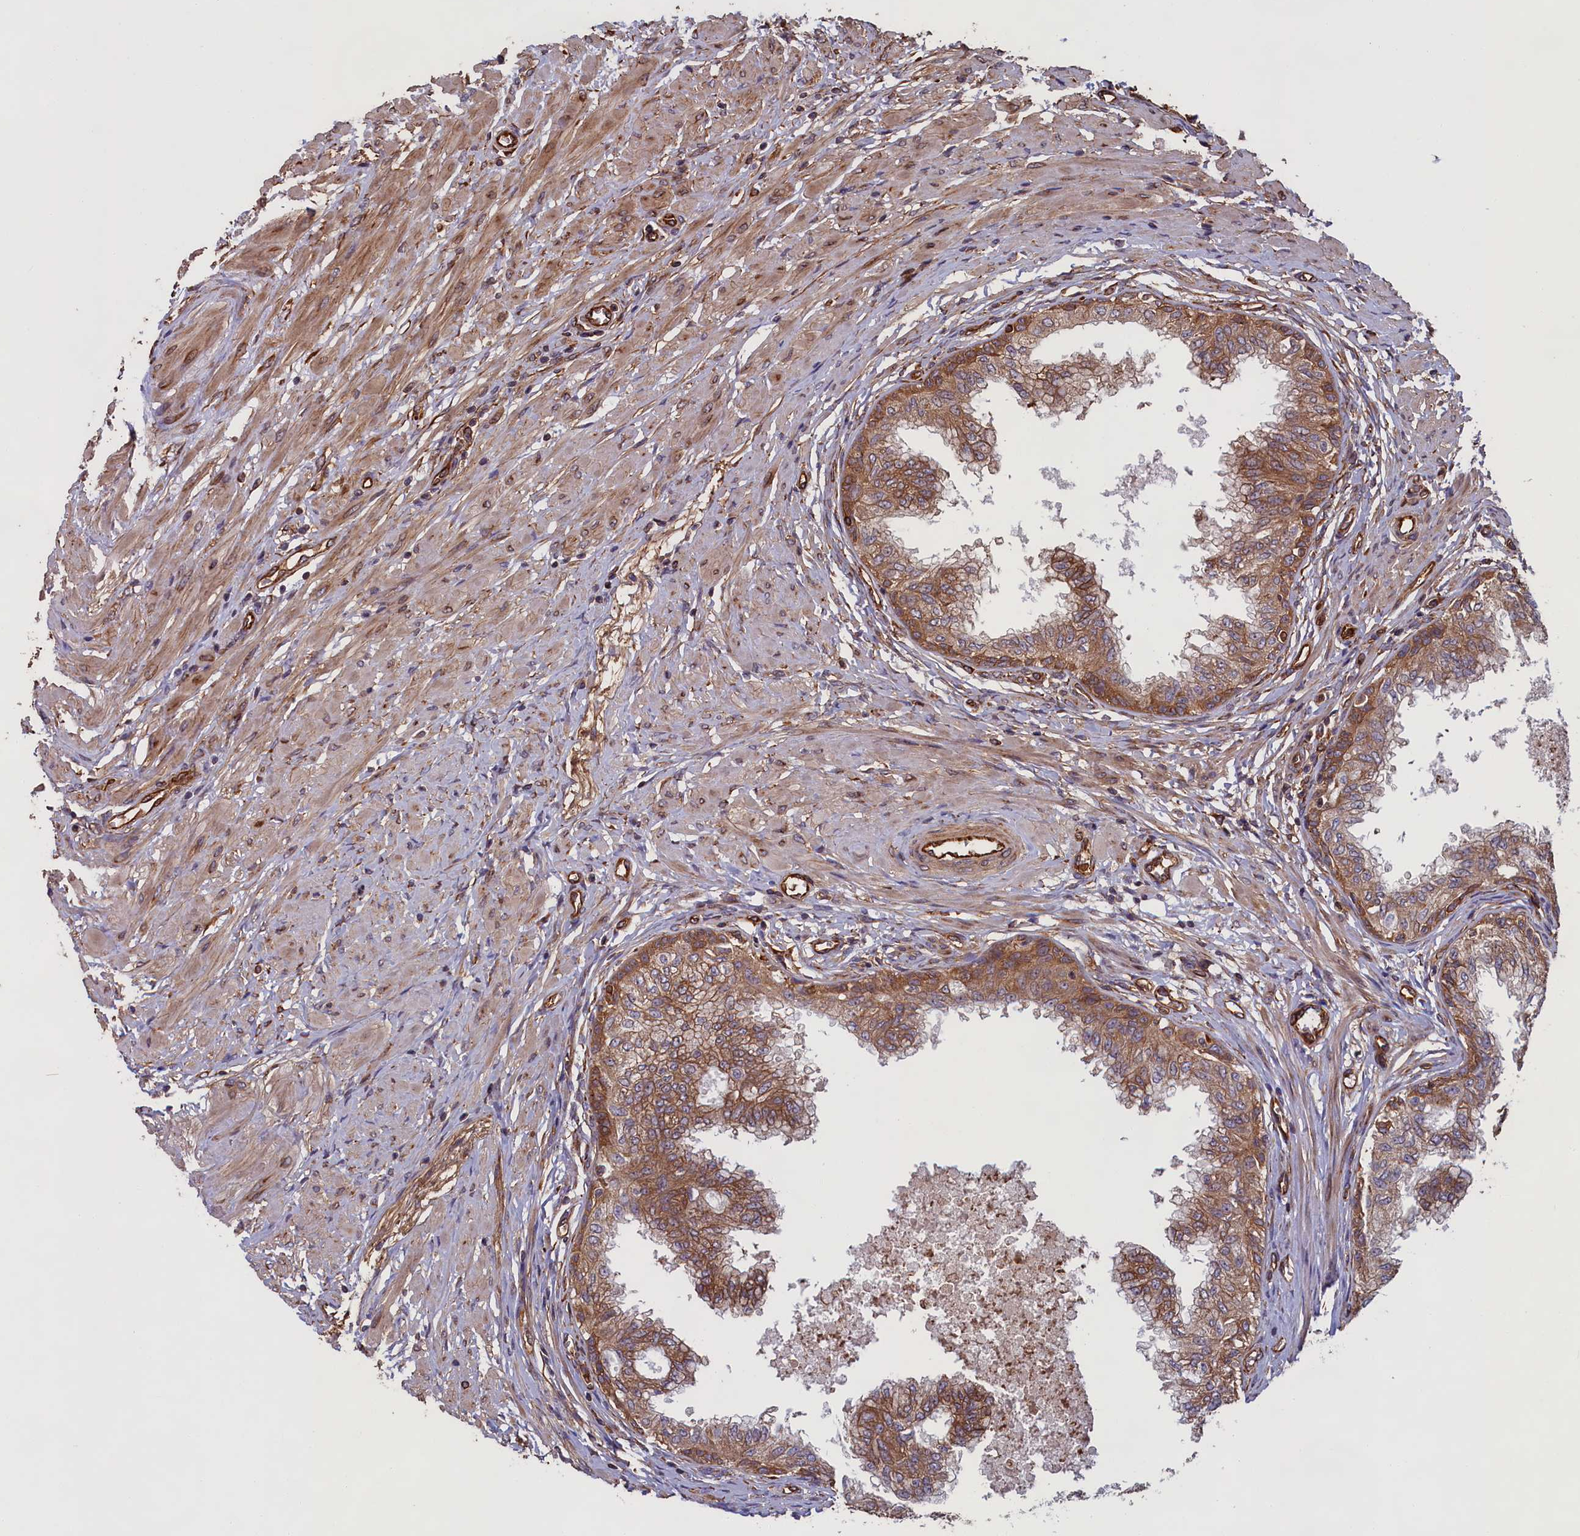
{"staining": {"intensity": "strong", "quantity": ">75%", "location": "cytoplasmic/membranous"}, "tissue": "prostate", "cell_type": "Glandular cells", "image_type": "normal", "snomed": [{"axis": "morphology", "description": "Normal tissue, NOS"}, {"axis": "topography", "description": "Prostate"}, {"axis": "topography", "description": "Seminal veicle"}], "caption": "Immunohistochemistry micrograph of normal prostate: prostate stained using IHC reveals high levels of strong protein expression localized specifically in the cytoplasmic/membranous of glandular cells, appearing as a cytoplasmic/membranous brown color.", "gene": "CCDC124", "patient": {"sex": "male", "age": 60}}